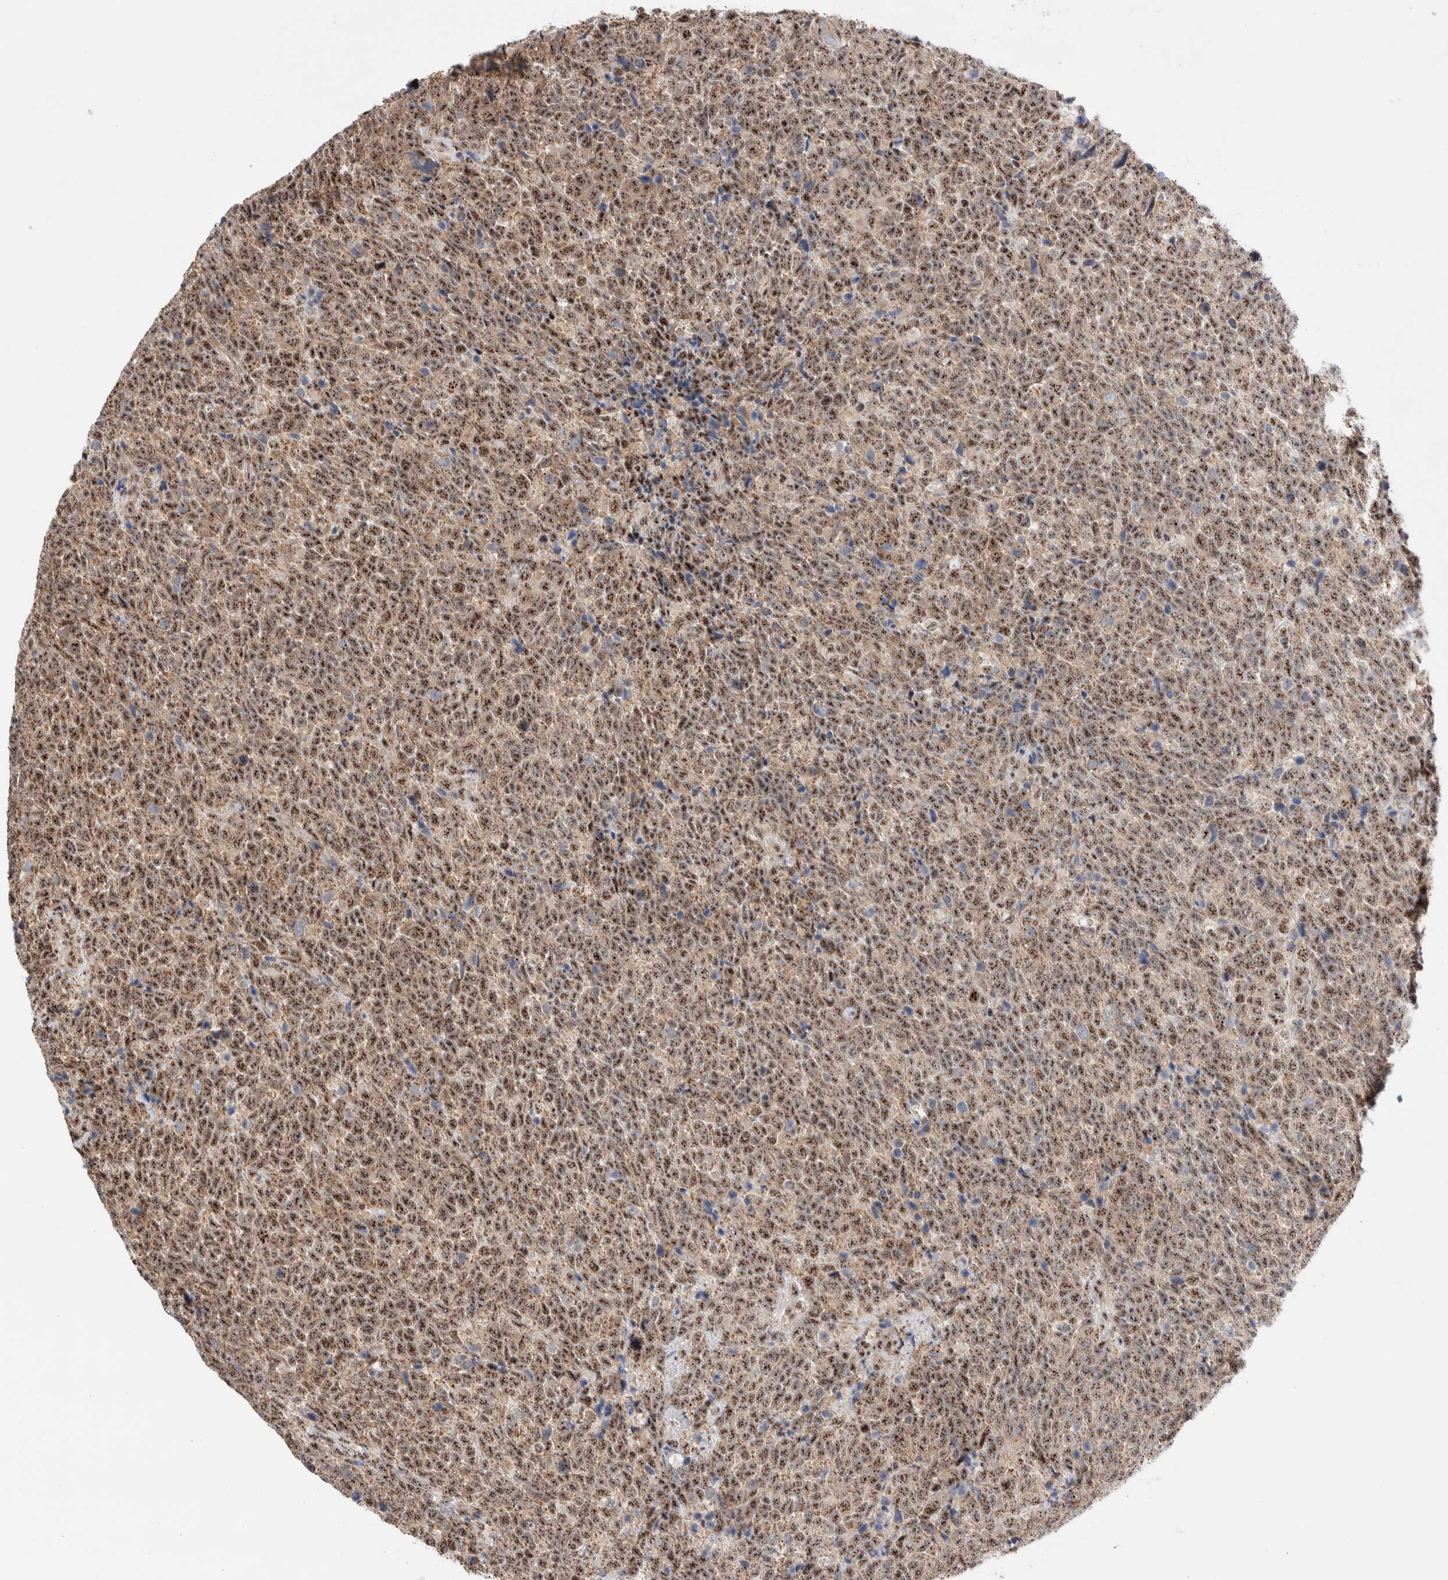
{"staining": {"intensity": "moderate", "quantity": ">75%", "location": "nuclear"}, "tissue": "urothelial cancer", "cell_type": "Tumor cells", "image_type": "cancer", "snomed": [{"axis": "morphology", "description": "Urothelial carcinoma, High grade"}, {"axis": "topography", "description": "Urinary bladder"}], "caption": "There is medium levels of moderate nuclear positivity in tumor cells of high-grade urothelial carcinoma, as demonstrated by immunohistochemical staining (brown color).", "gene": "ZNF695", "patient": {"sex": "female", "age": 82}}